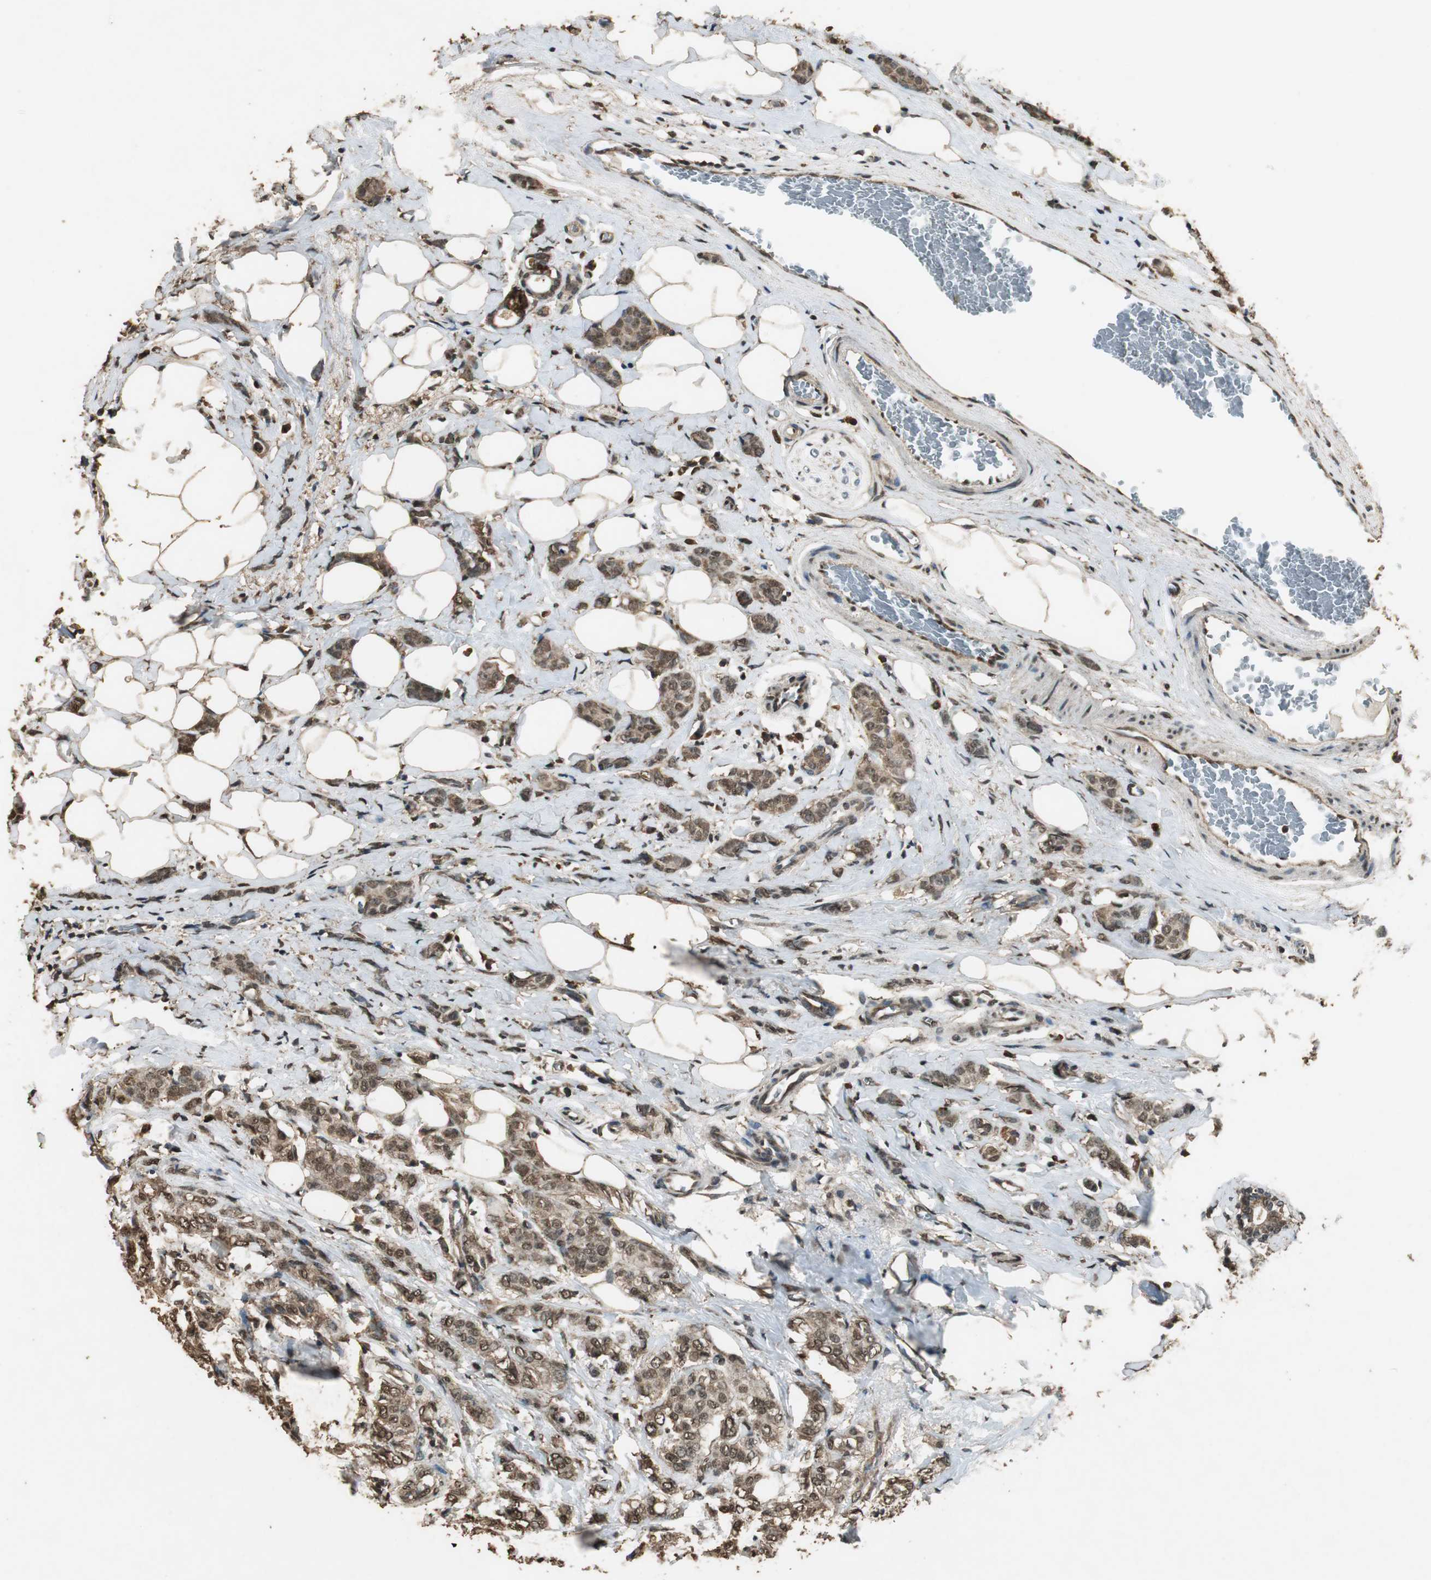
{"staining": {"intensity": "moderate", "quantity": ">75%", "location": "cytoplasmic/membranous,nuclear"}, "tissue": "breast cancer", "cell_type": "Tumor cells", "image_type": "cancer", "snomed": [{"axis": "morphology", "description": "Lobular carcinoma"}, {"axis": "topography", "description": "Breast"}], "caption": "Human breast cancer (lobular carcinoma) stained for a protein (brown) displays moderate cytoplasmic/membranous and nuclear positive staining in approximately >75% of tumor cells.", "gene": "PPP1R13B", "patient": {"sex": "female", "age": 60}}